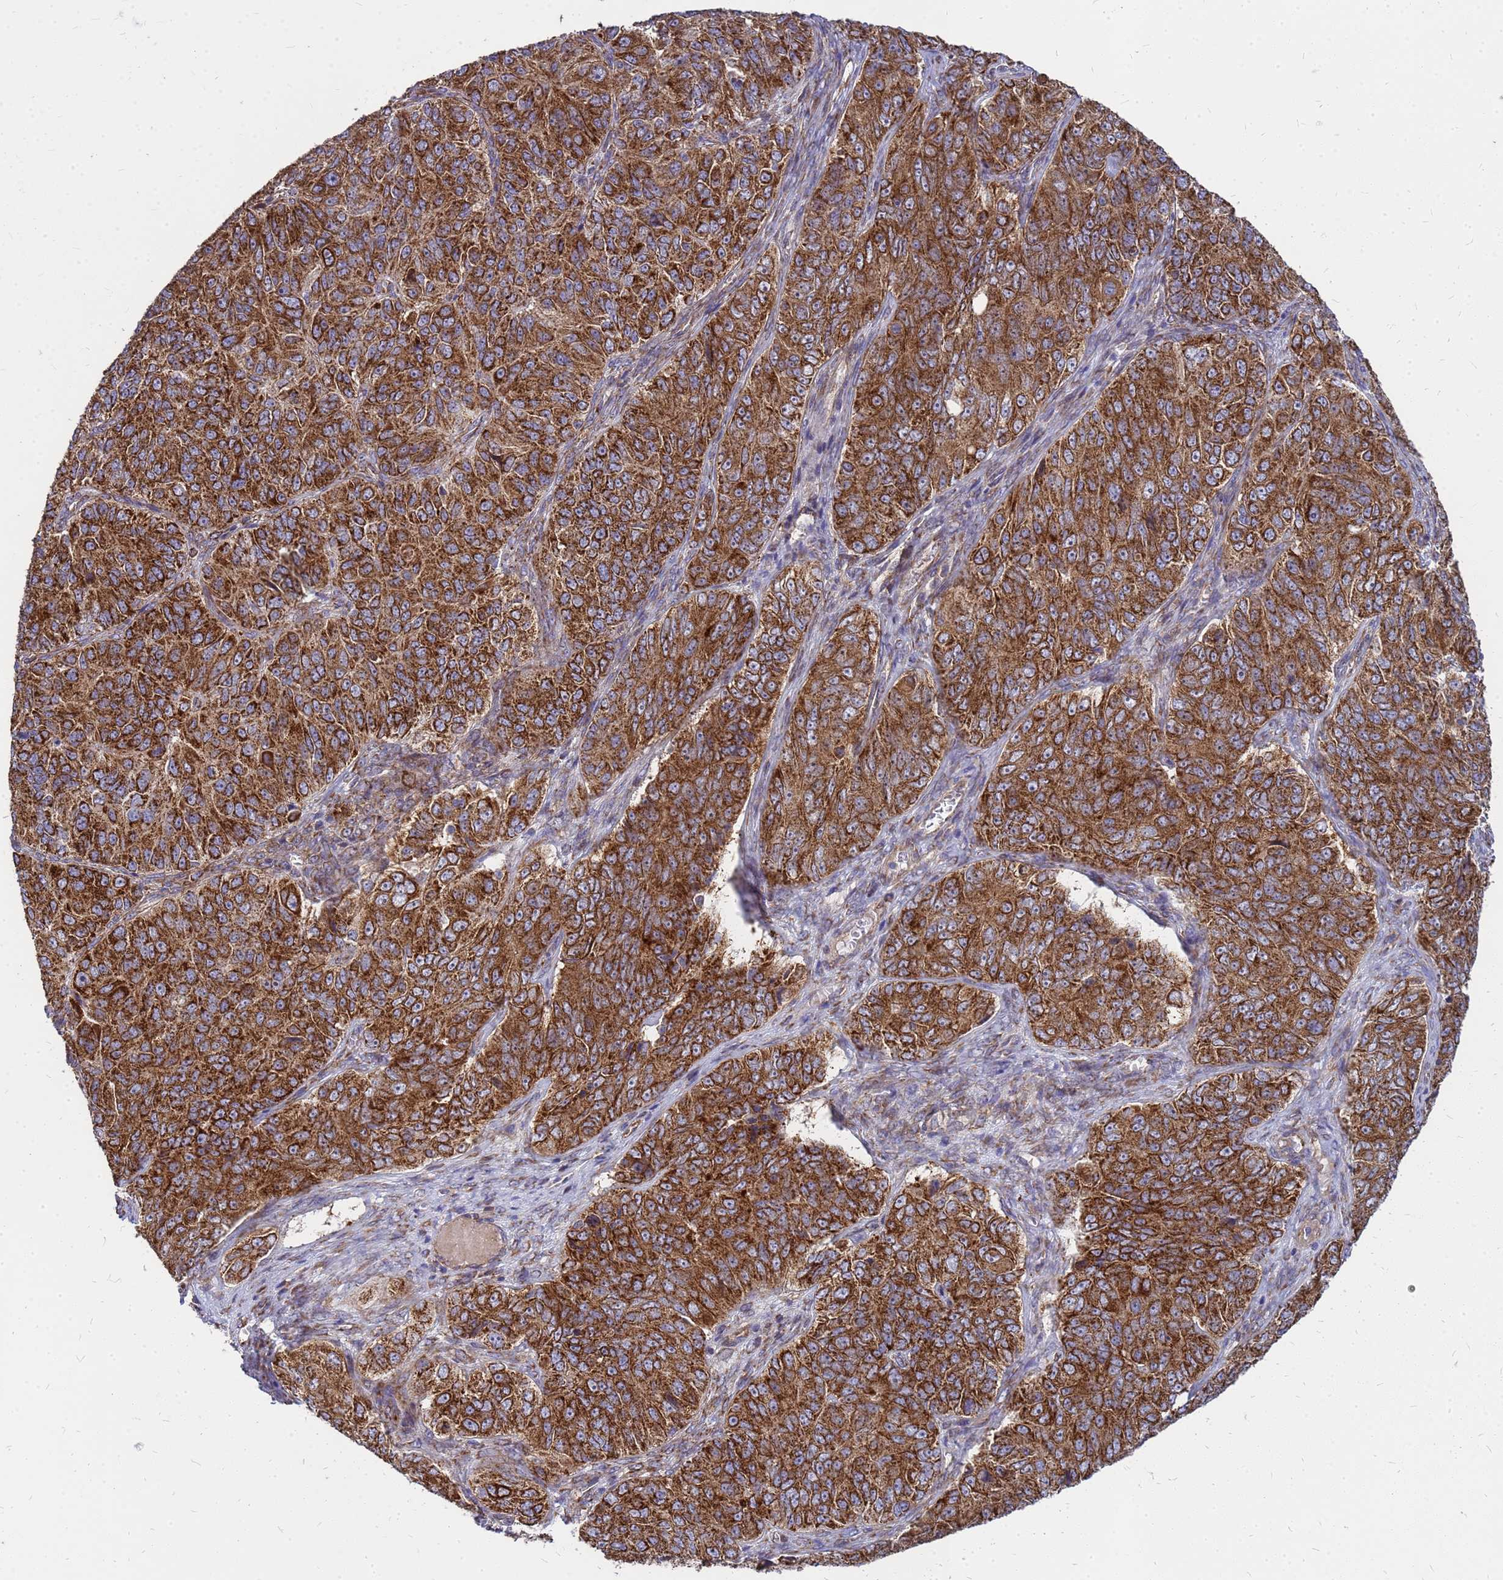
{"staining": {"intensity": "strong", "quantity": ">75%", "location": "cytoplasmic/membranous"}, "tissue": "ovarian cancer", "cell_type": "Tumor cells", "image_type": "cancer", "snomed": [{"axis": "morphology", "description": "Carcinoma, endometroid"}, {"axis": "topography", "description": "Ovary"}], "caption": "Immunohistochemistry (IHC) (DAB) staining of human endometroid carcinoma (ovarian) demonstrates strong cytoplasmic/membranous protein expression in about >75% of tumor cells. (DAB (3,3'-diaminobenzidine) = brown stain, brightfield microscopy at high magnification).", "gene": "FSTL4", "patient": {"sex": "female", "age": 51}}